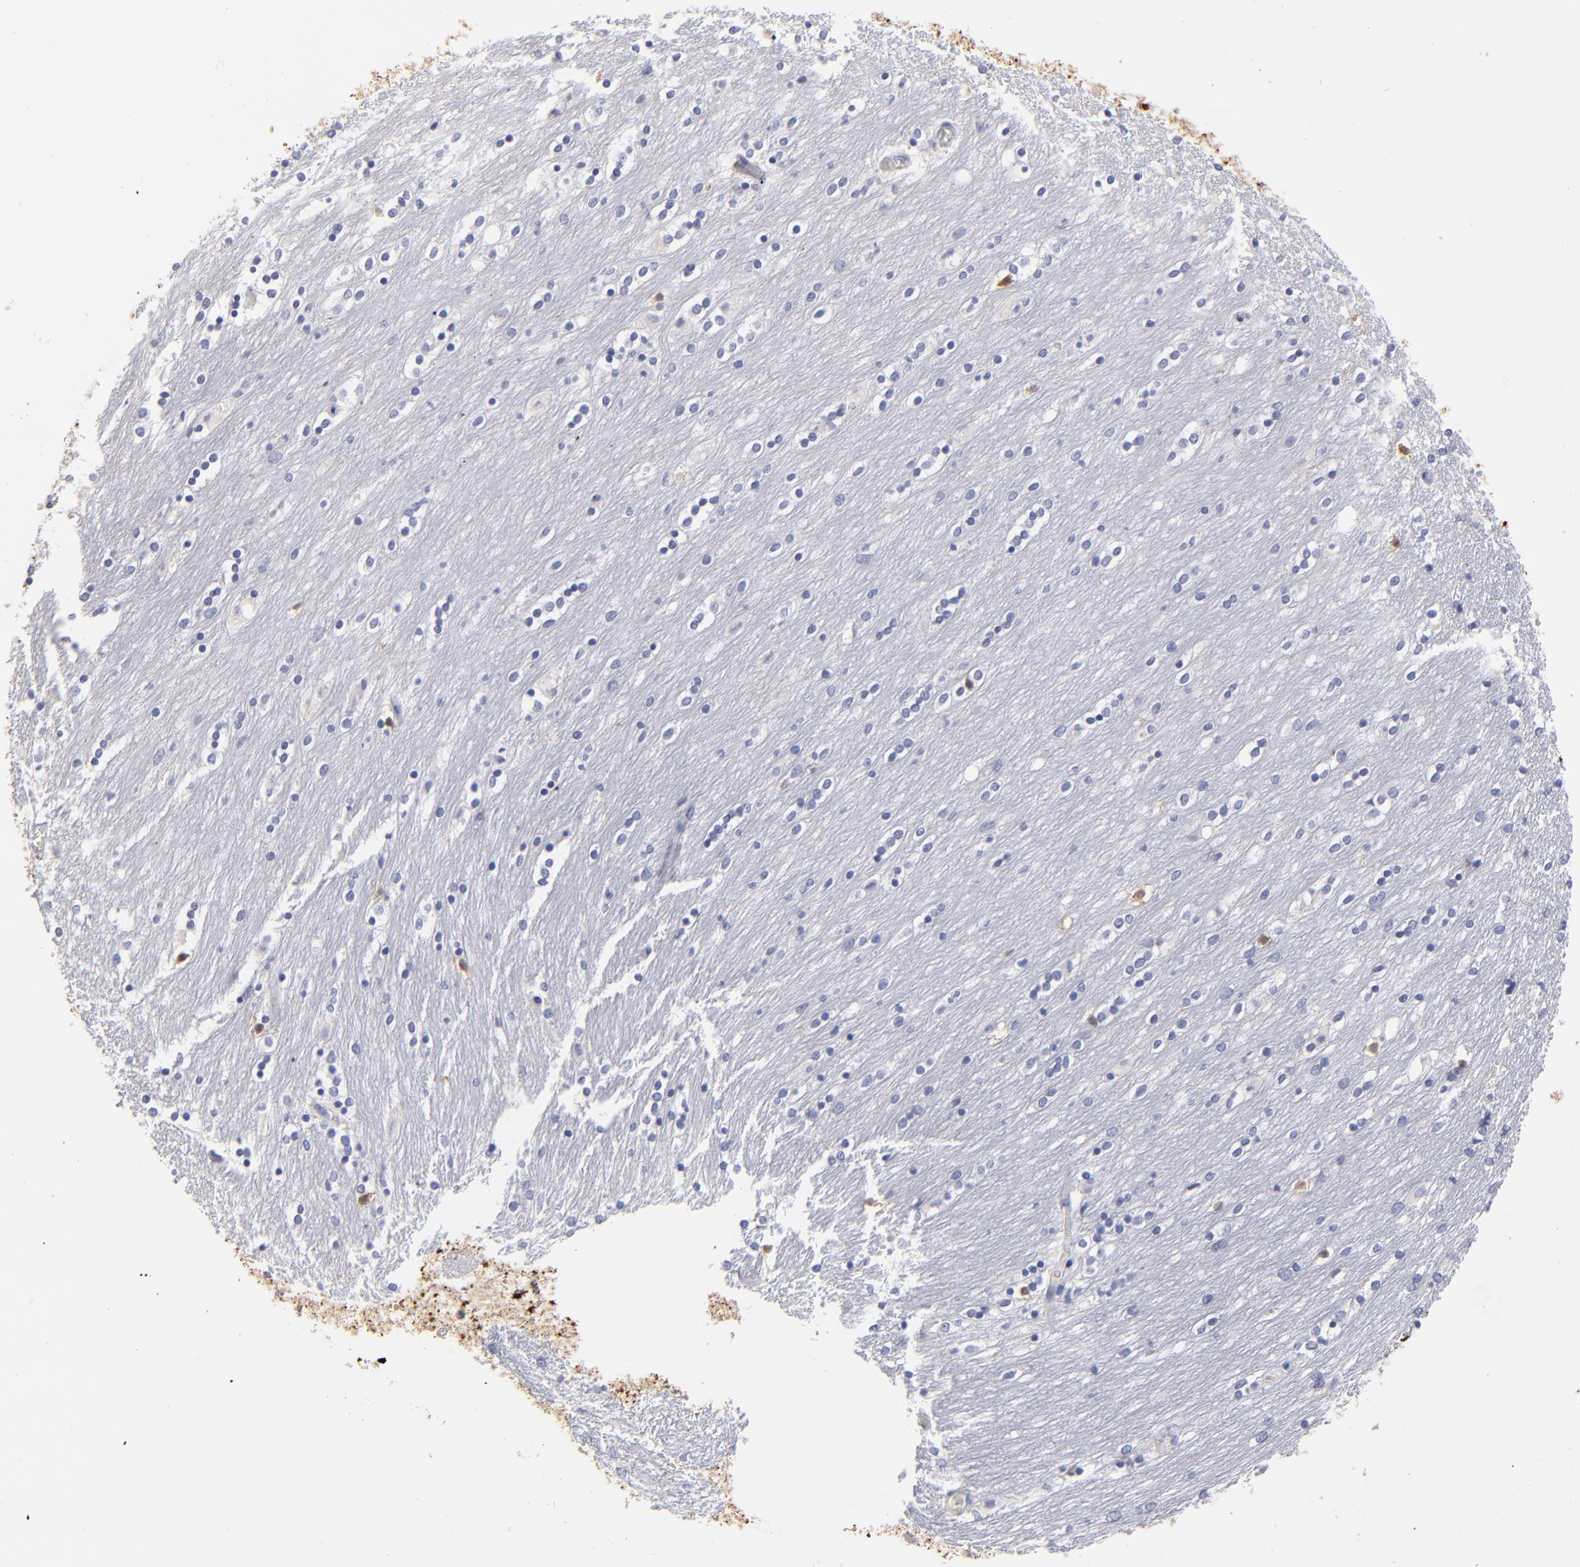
{"staining": {"intensity": "negative", "quantity": "none", "location": "none"}, "tissue": "caudate", "cell_type": "Glial cells", "image_type": "normal", "snomed": [{"axis": "morphology", "description": "Normal tissue, NOS"}, {"axis": "topography", "description": "Lateral ventricle wall"}], "caption": "The histopathology image exhibits no significant expression in glial cells of caudate.", "gene": "FABP4", "patient": {"sex": "female", "age": 54}}